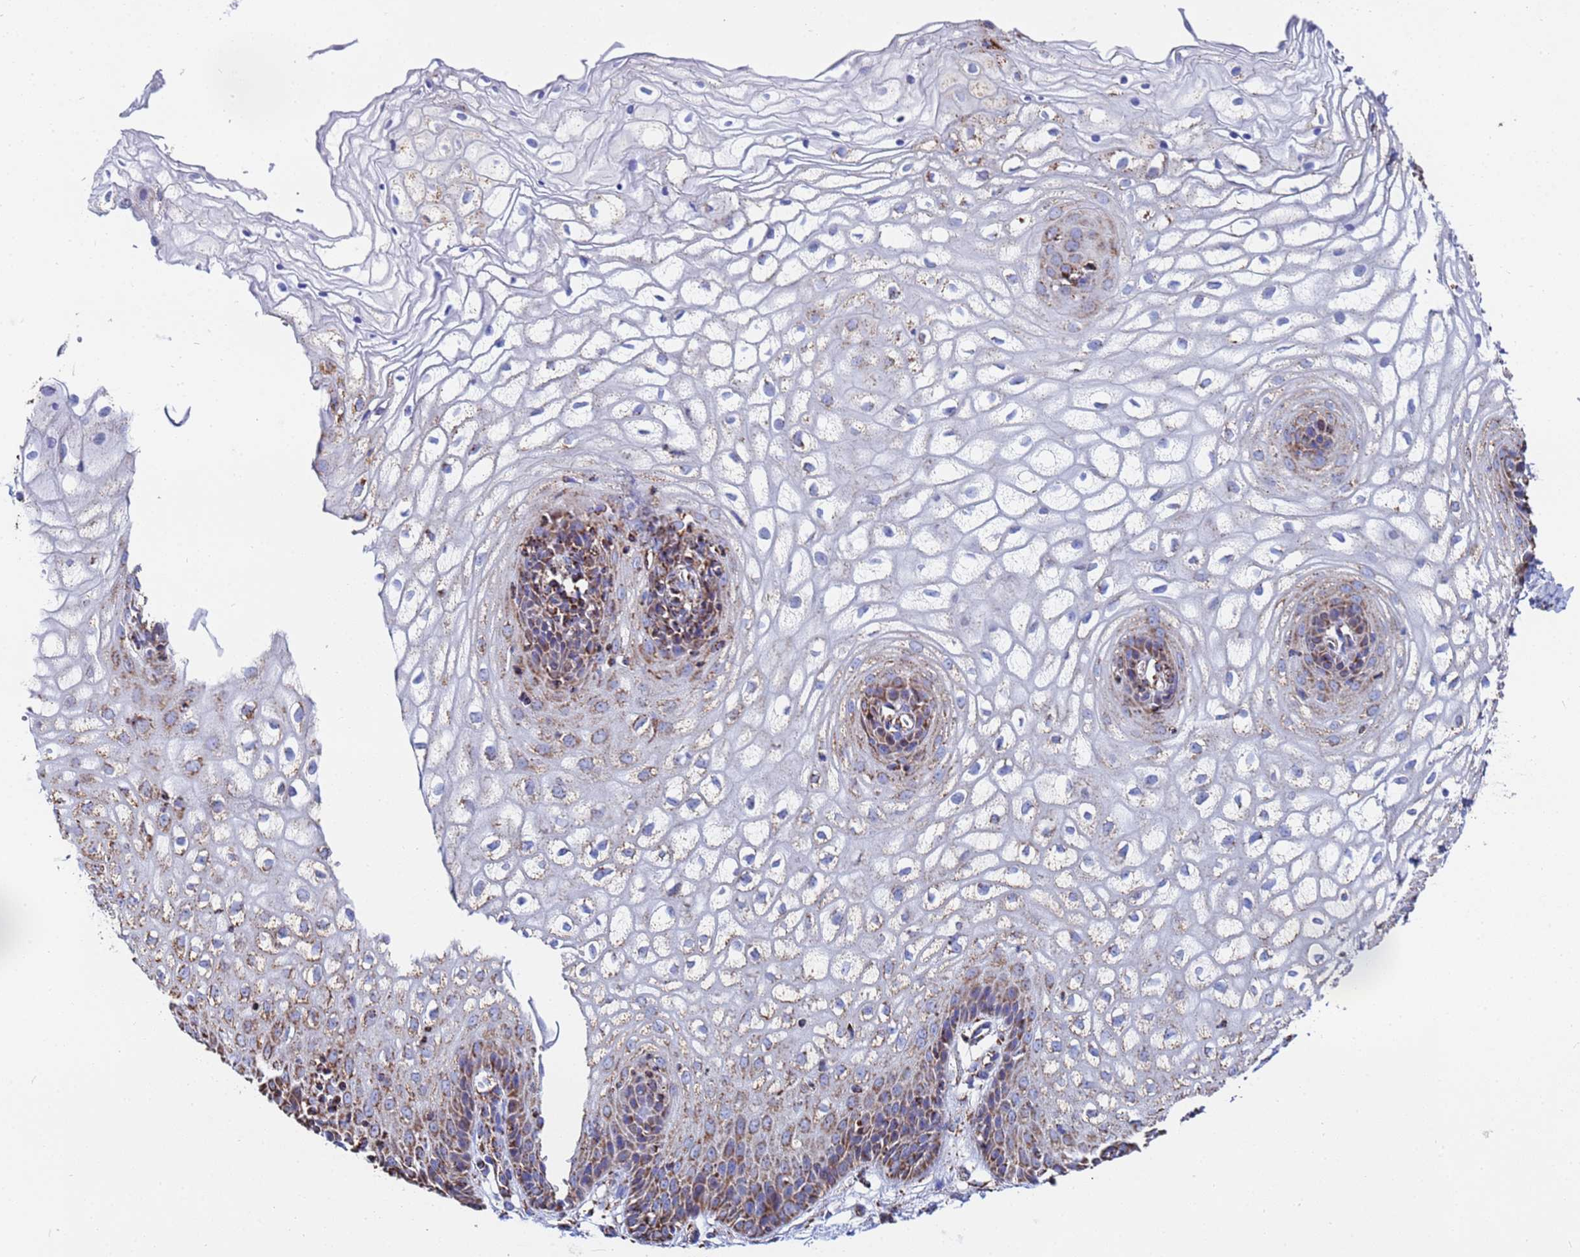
{"staining": {"intensity": "moderate", "quantity": "25%-75%", "location": "cytoplasmic/membranous"}, "tissue": "vagina", "cell_type": "Squamous epithelial cells", "image_type": "normal", "snomed": [{"axis": "morphology", "description": "Normal tissue, NOS"}, {"axis": "topography", "description": "Vagina"}], "caption": "Vagina stained with DAB (3,3'-diaminobenzidine) immunohistochemistry exhibits medium levels of moderate cytoplasmic/membranous staining in approximately 25%-75% of squamous epithelial cells. (Brightfield microscopy of DAB IHC at high magnification).", "gene": "GLUD1", "patient": {"sex": "female", "age": 34}}